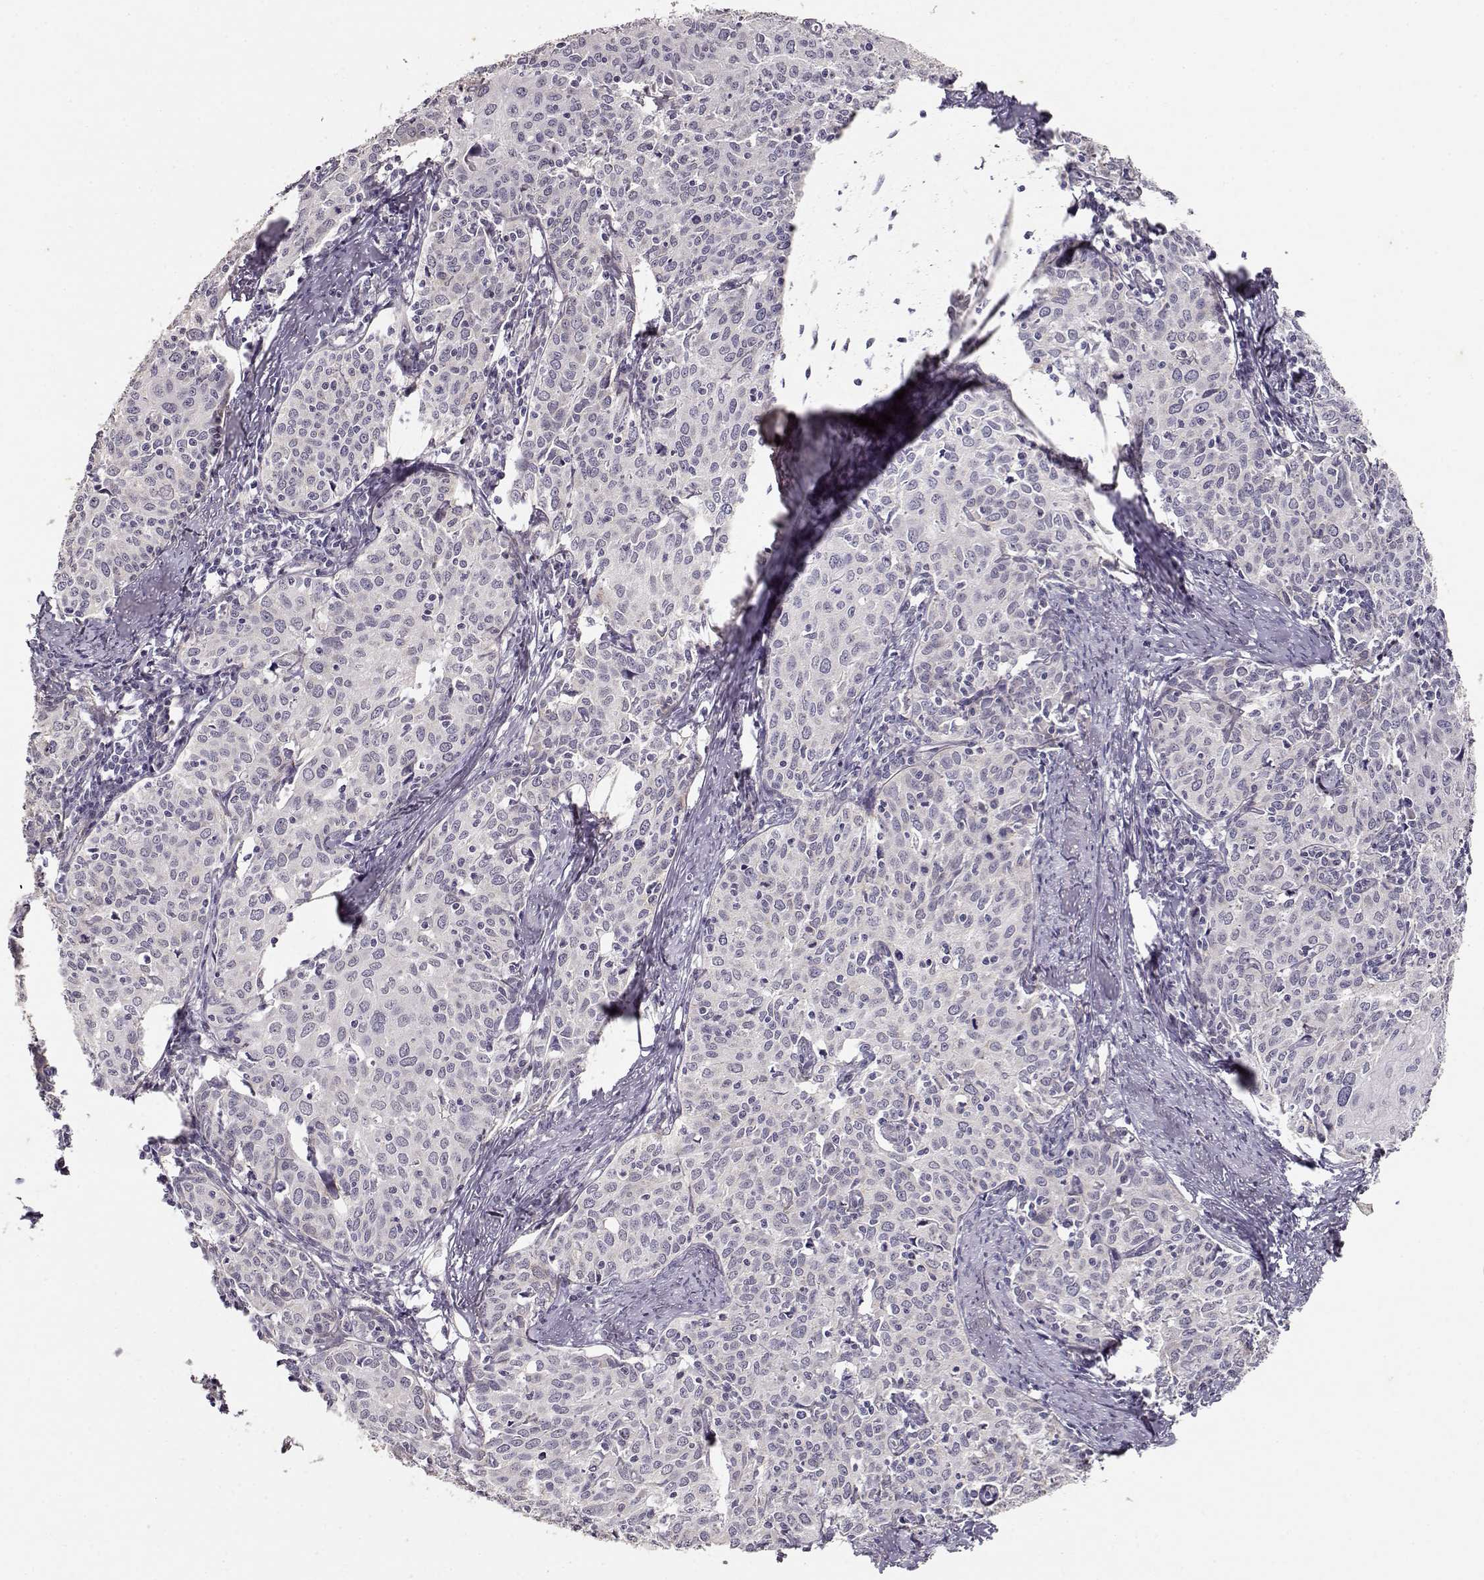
{"staining": {"intensity": "negative", "quantity": "none", "location": "none"}, "tissue": "cervical cancer", "cell_type": "Tumor cells", "image_type": "cancer", "snomed": [{"axis": "morphology", "description": "Squamous cell carcinoma, NOS"}, {"axis": "topography", "description": "Cervix"}], "caption": "A micrograph of squamous cell carcinoma (cervical) stained for a protein shows no brown staining in tumor cells.", "gene": "LAMA5", "patient": {"sex": "female", "age": 62}}